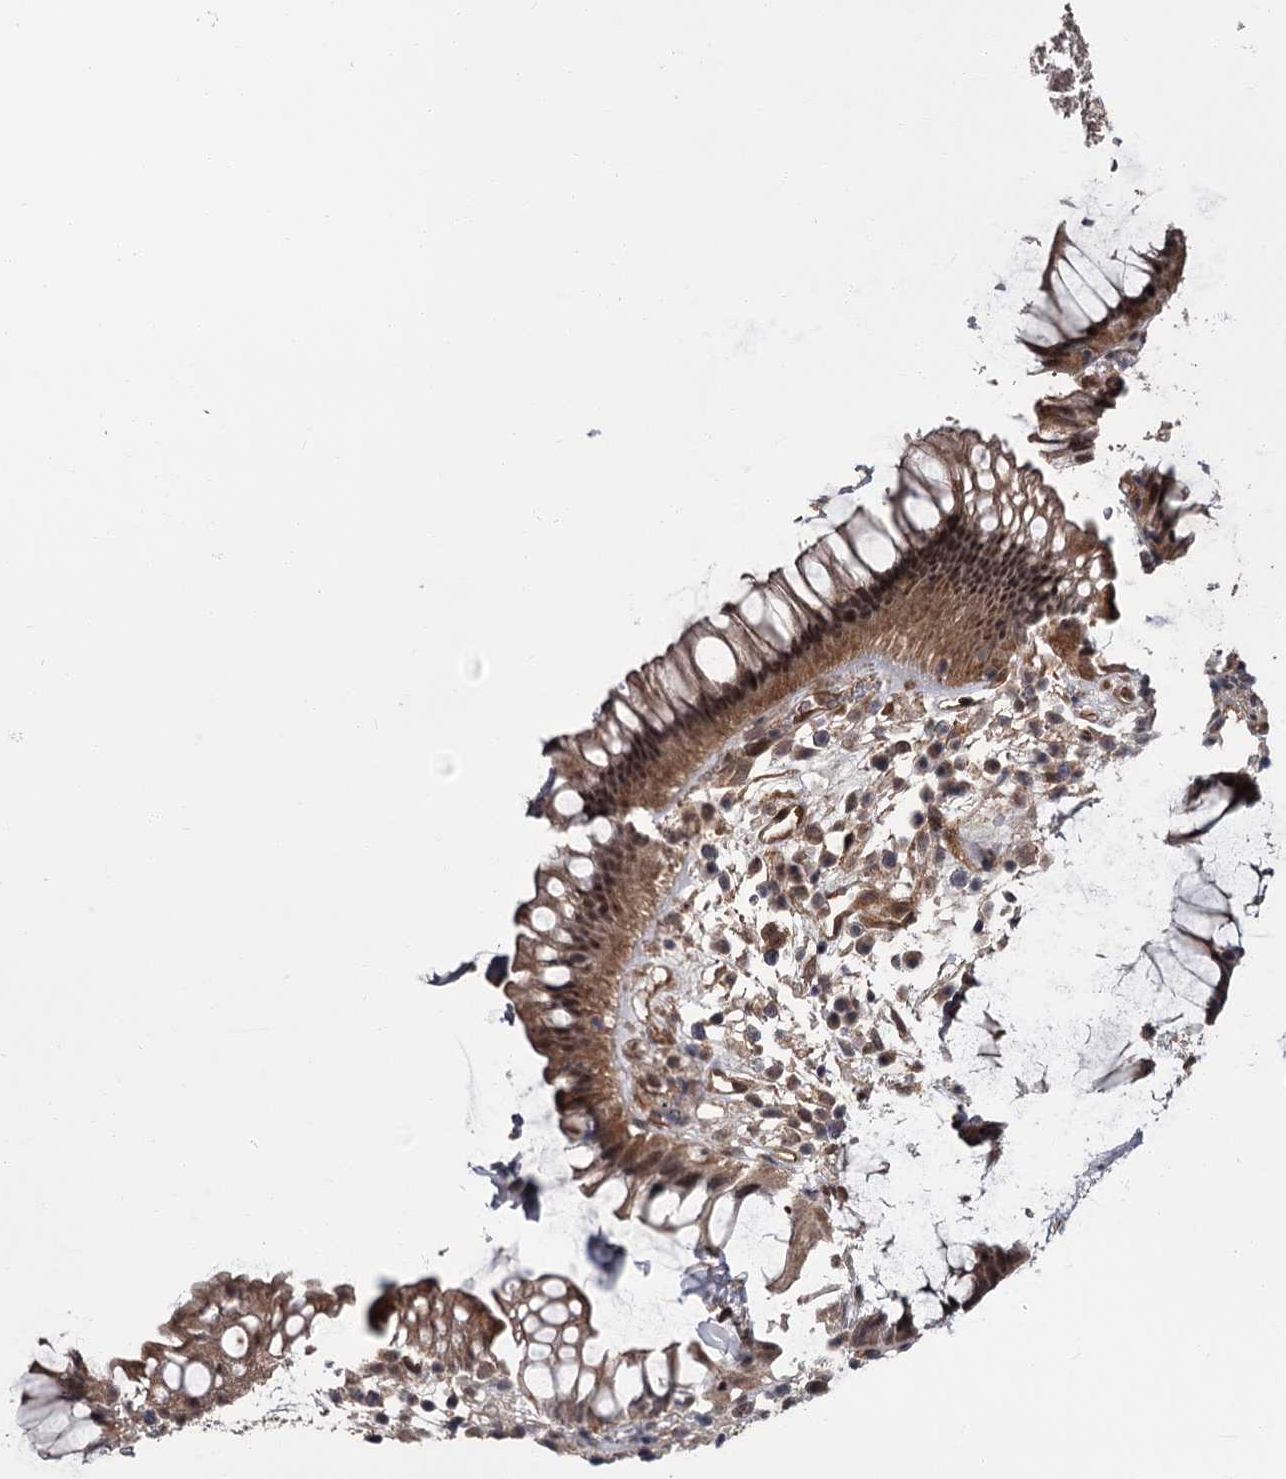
{"staining": {"intensity": "moderate", "quantity": ">75%", "location": "cytoplasmic/membranous,nuclear"}, "tissue": "rectum", "cell_type": "Glandular cells", "image_type": "normal", "snomed": [{"axis": "morphology", "description": "Normal tissue, NOS"}, {"axis": "topography", "description": "Rectum"}], "caption": "Moderate cytoplasmic/membranous,nuclear positivity for a protein is appreciated in approximately >75% of glandular cells of benign rectum using IHC.", "gene": "CDC42EP2", "patient": {"sex": "male", "age": 51}}